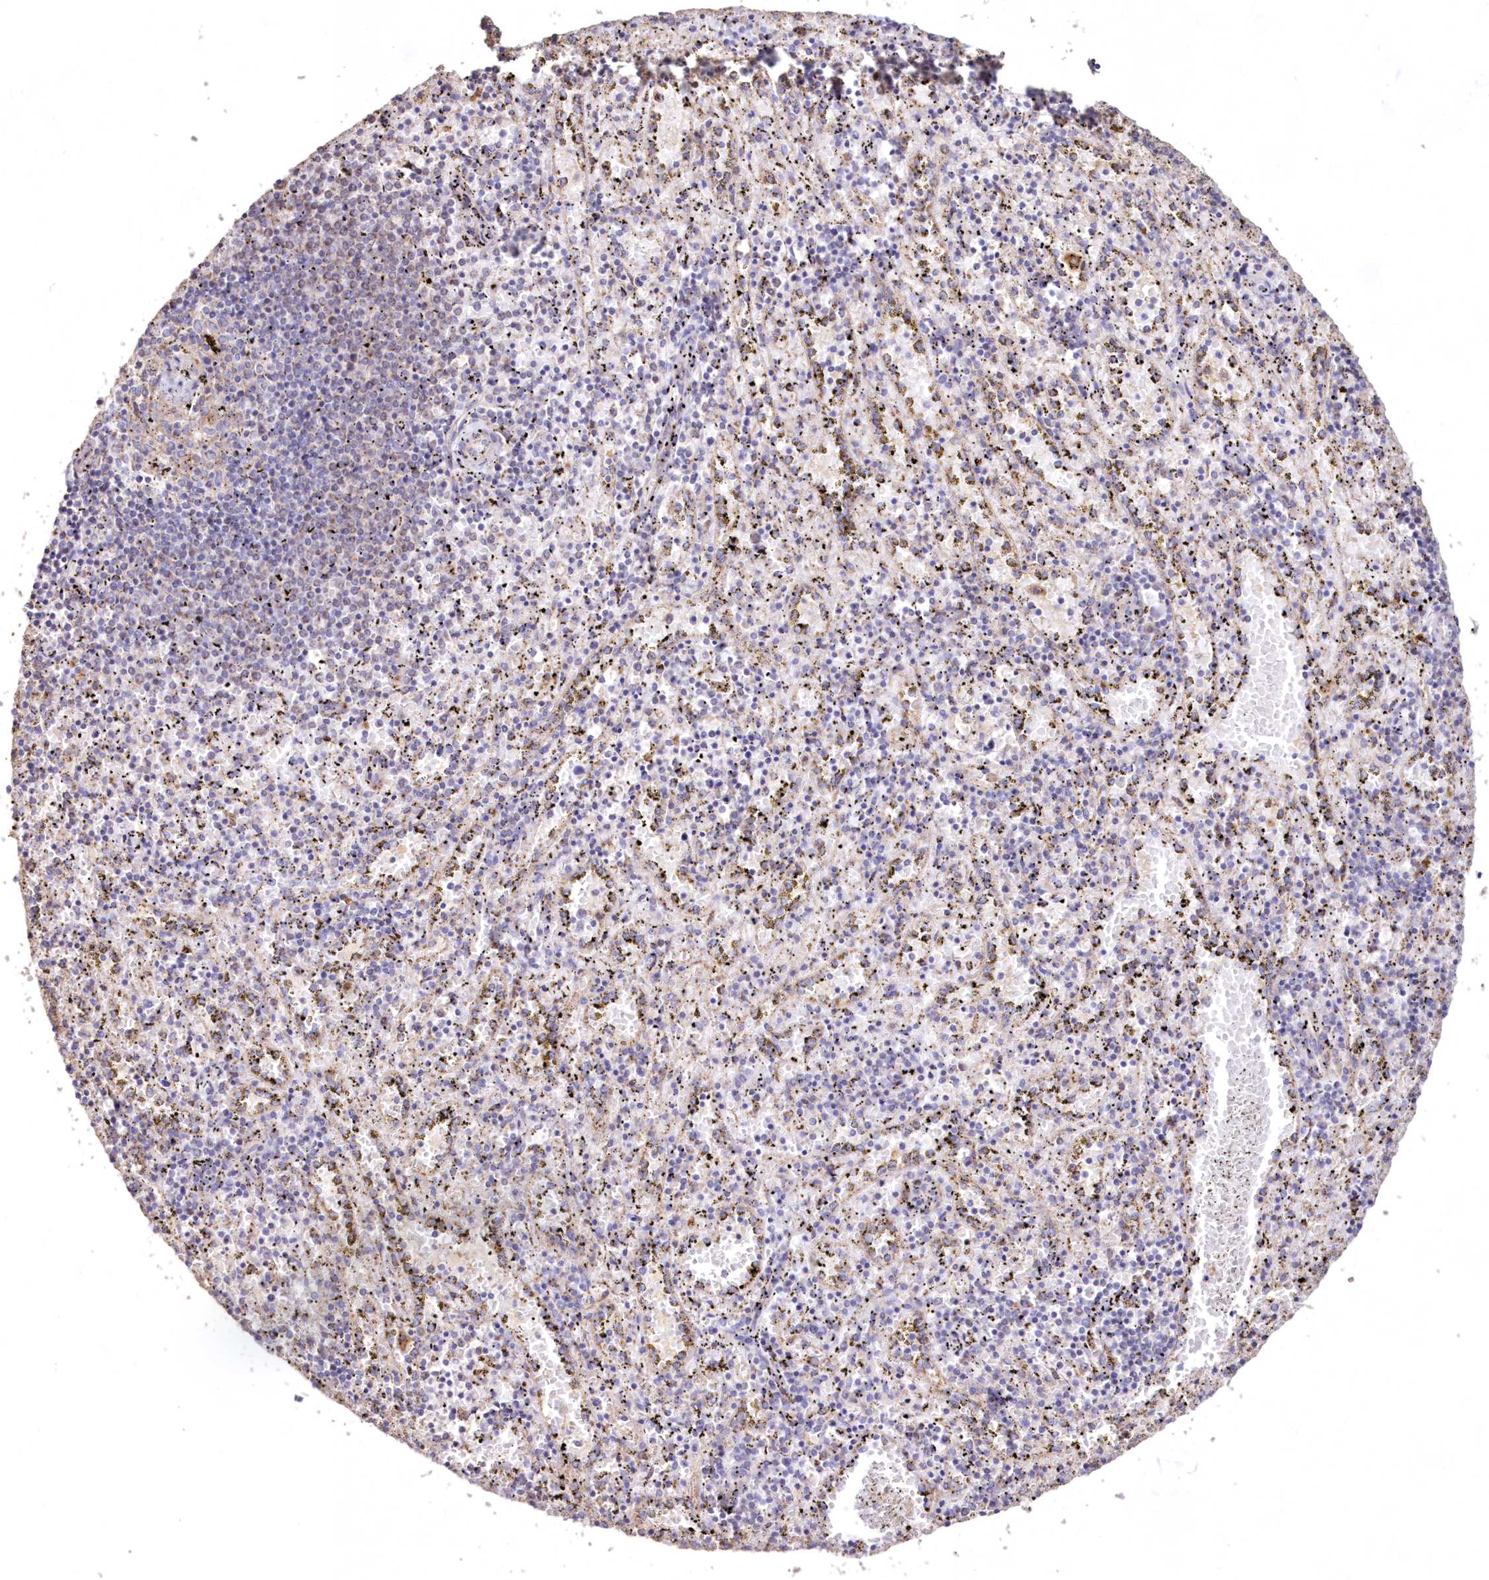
{"staining": {"intensity": "negative", "quantity": "none", "location": "none"}, "tissue": "spleen", "cell_type": "Cells in red pulp", "image_type": "normal", "snomed": [{"axis": "morphology", "description": "Normal tissue, NOS"}, {"axis": "topography", "description": "Spleen"}], "caption": "This is an immunohistochemistry micrograph of benign human spleen. There is no expression in cells in red pulp.", "gene": "HADHB", "patient": {"sex": "male", "age": 11}}